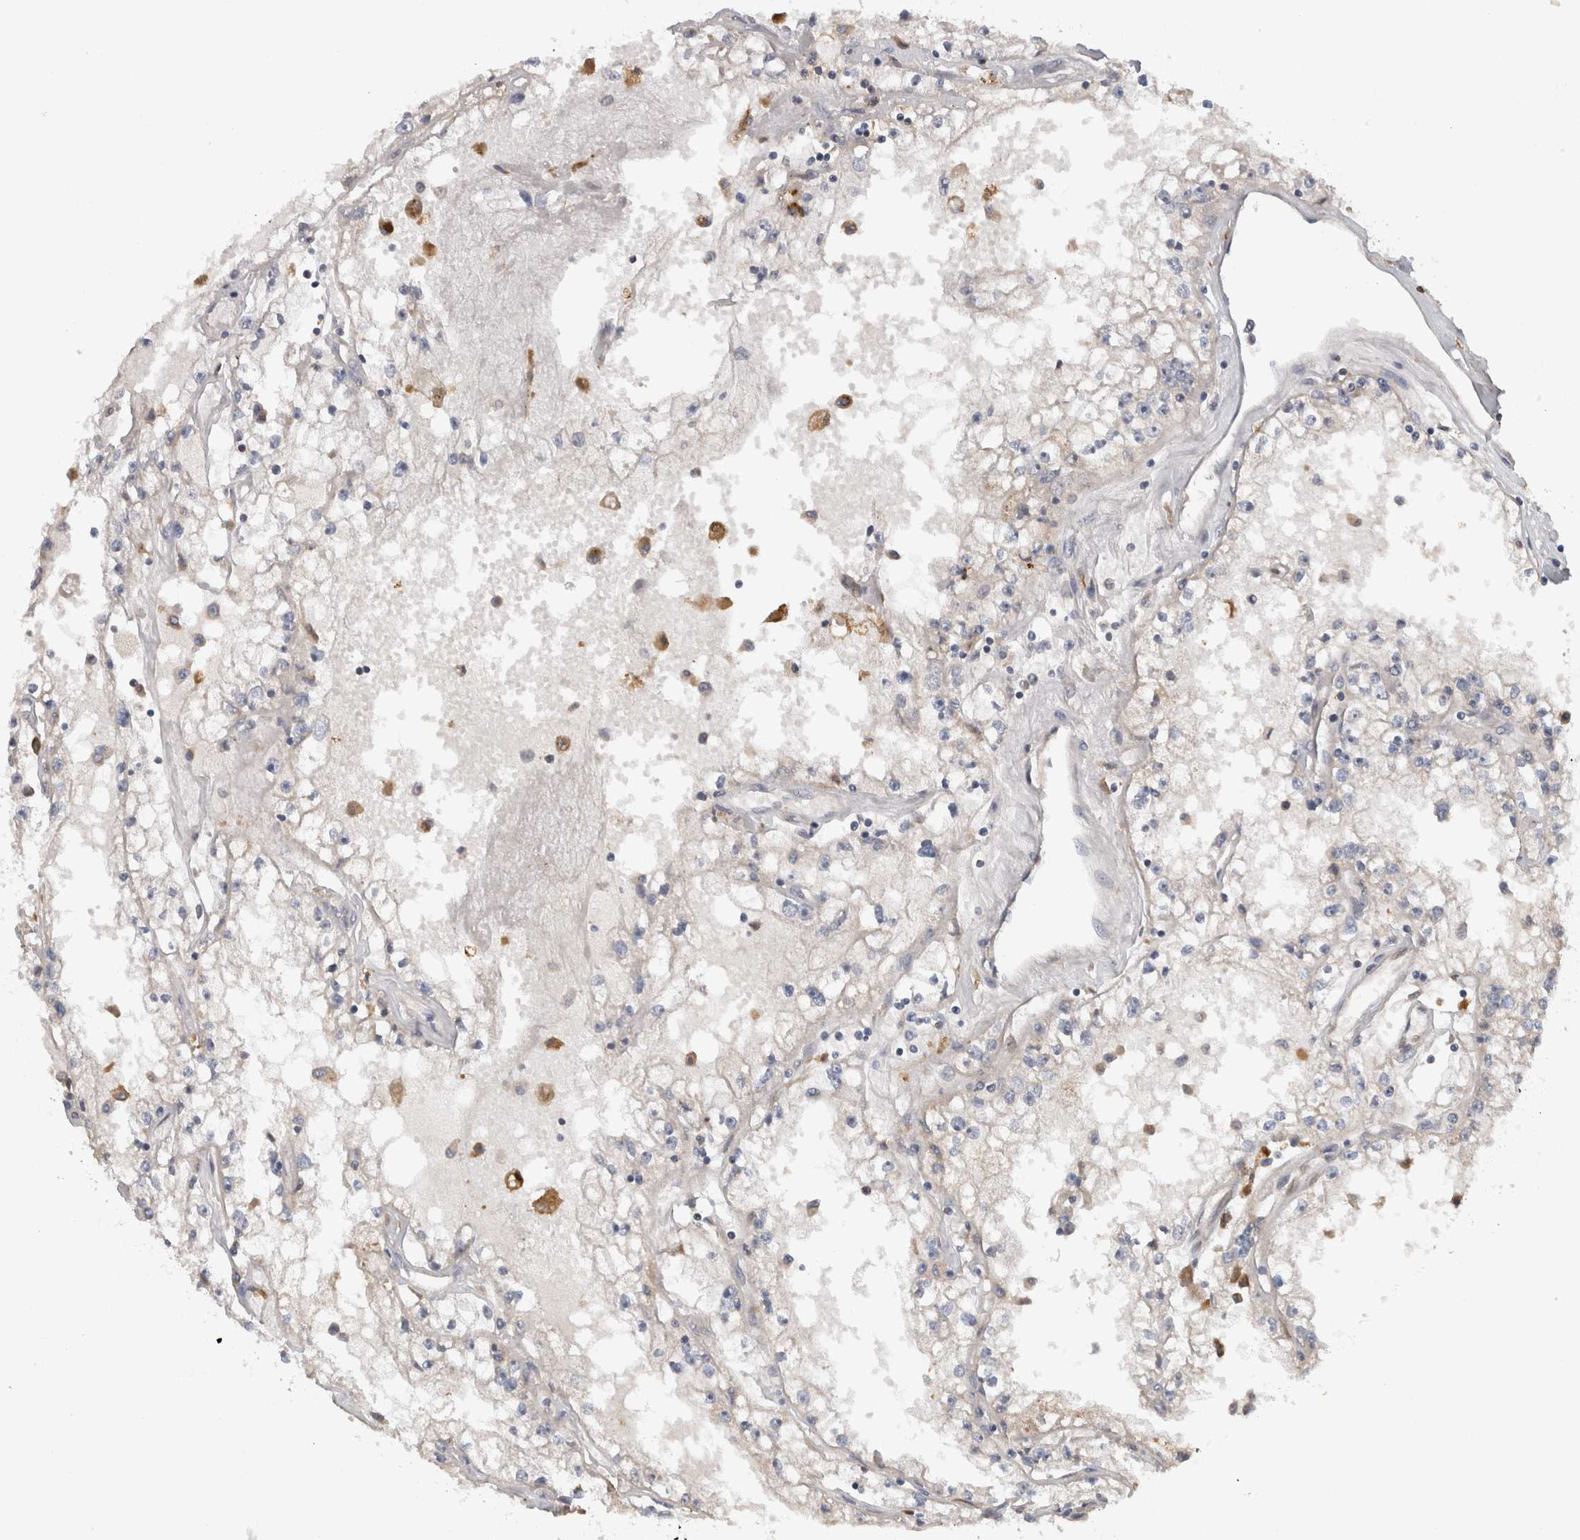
{"staining": {"intensity": "negative", "quantity": "none", "location": "none"}, "tissue": "renal cancer", "cell_type": "Tumor cells", "image_type": "cancer", "snomed": [{"axis": "morphology", "description": "Adenocarcinoma, NOS"}, {"axis": "topography", "description": "Kidney"}], "caption": "High magnification brightfield microscopy of renal adenocarcinoma stained with DAB (3,3'-diaminobenzidine) (brown) and counterstained with hematoxylin (blue): tumor cells show no significant positivity.", "gene": "TARBP1", "patient": {"sex": "male", "age": 56}}